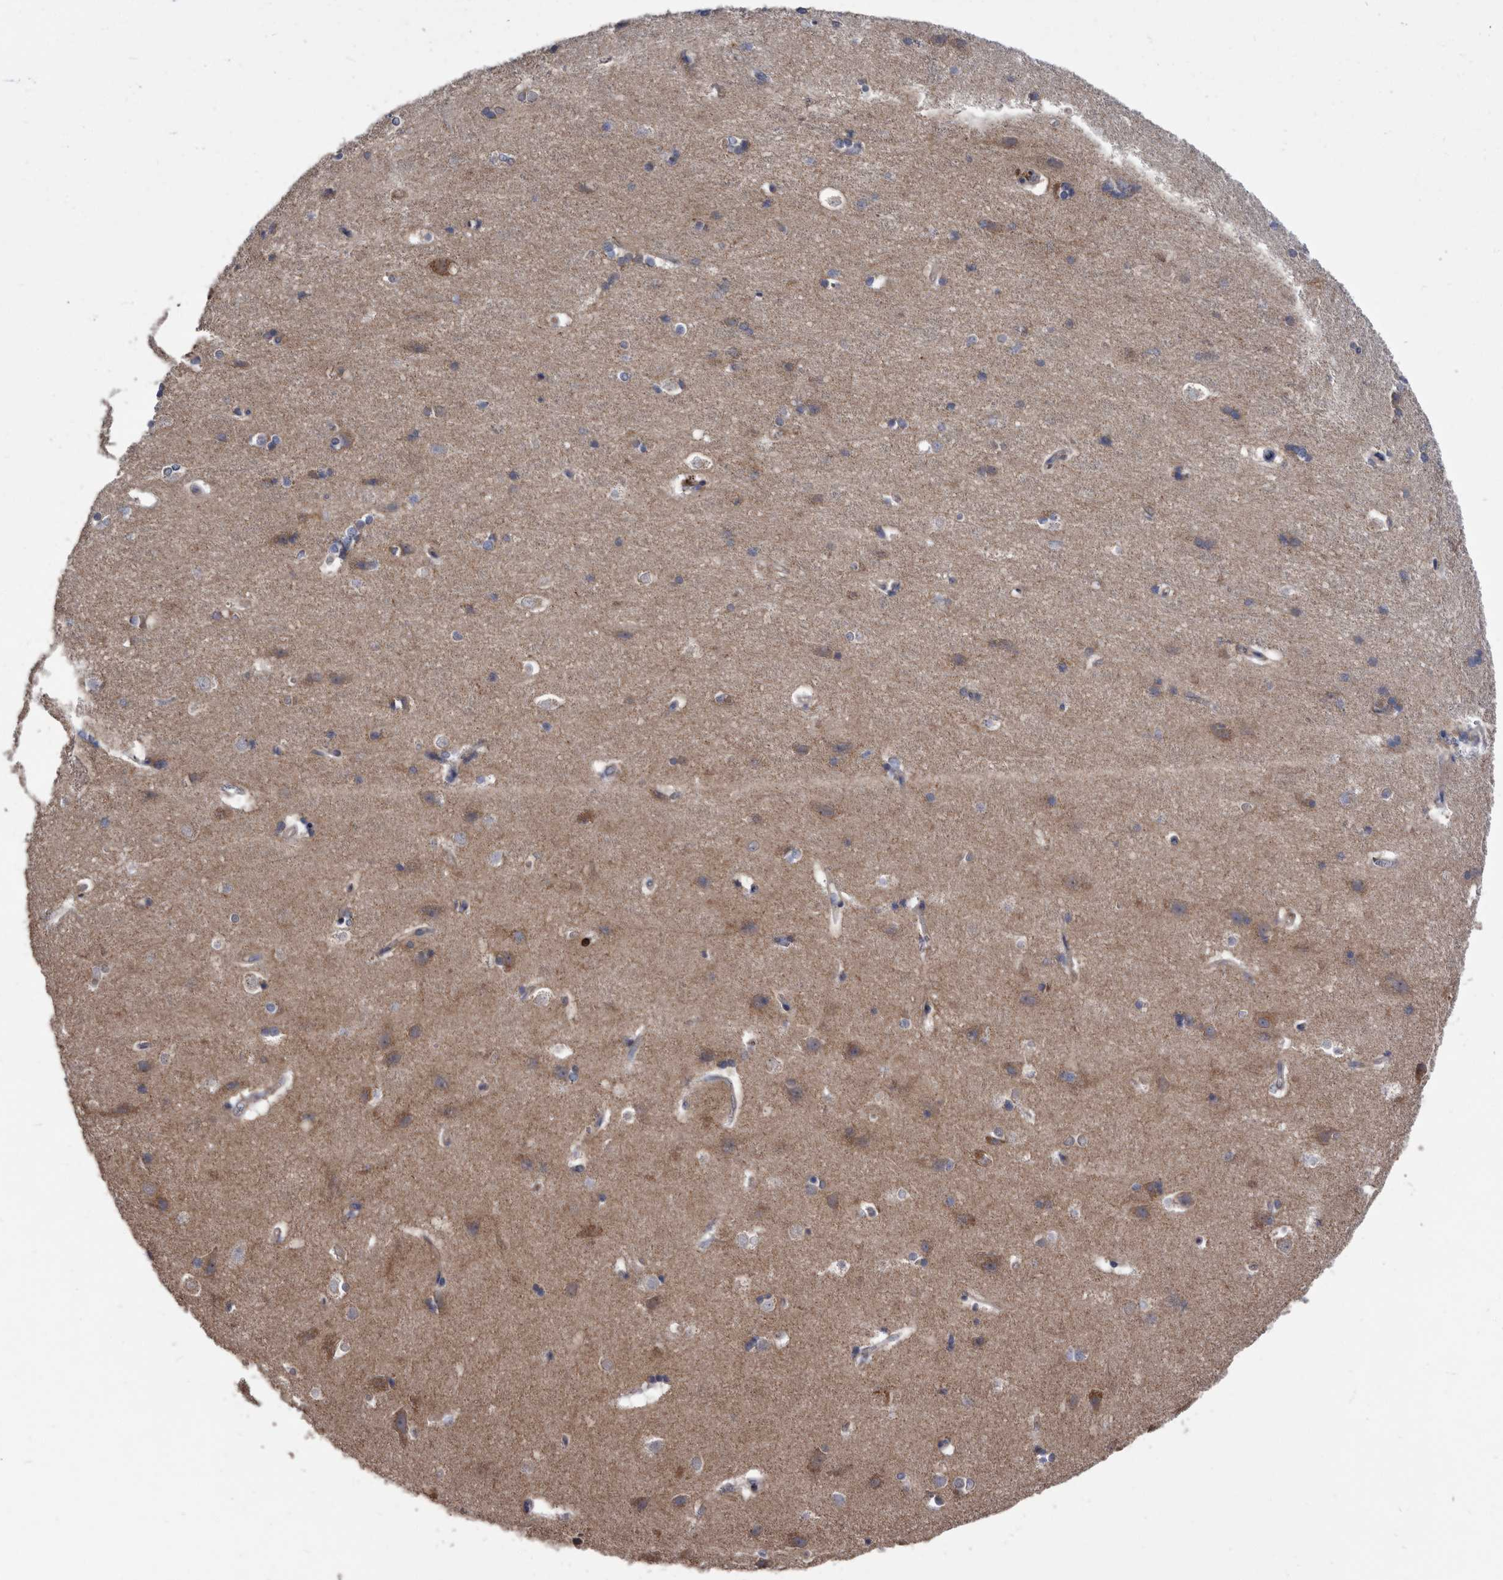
{"staining": {"intensity": "moderate", "quantity": "25%-75%", "location": "cytoplasmic/membranous"}, "tissue": "cerebral cortex", "cell_type": "Endothelial cells", "image_type": "normal", "snomed": [{"axis": "morphology", "description": "Normal tissue, NOS"}, {"axis": "topography", "description": "Cerebral cortex"}], "caption": "Endothelial cells display moderate cytoplasmic/membranous expression in about 25%-75% of cells in benign cerebral cortex.", "gene": "DTNBP1", "patient": {"sex": "male", "age": 54}}